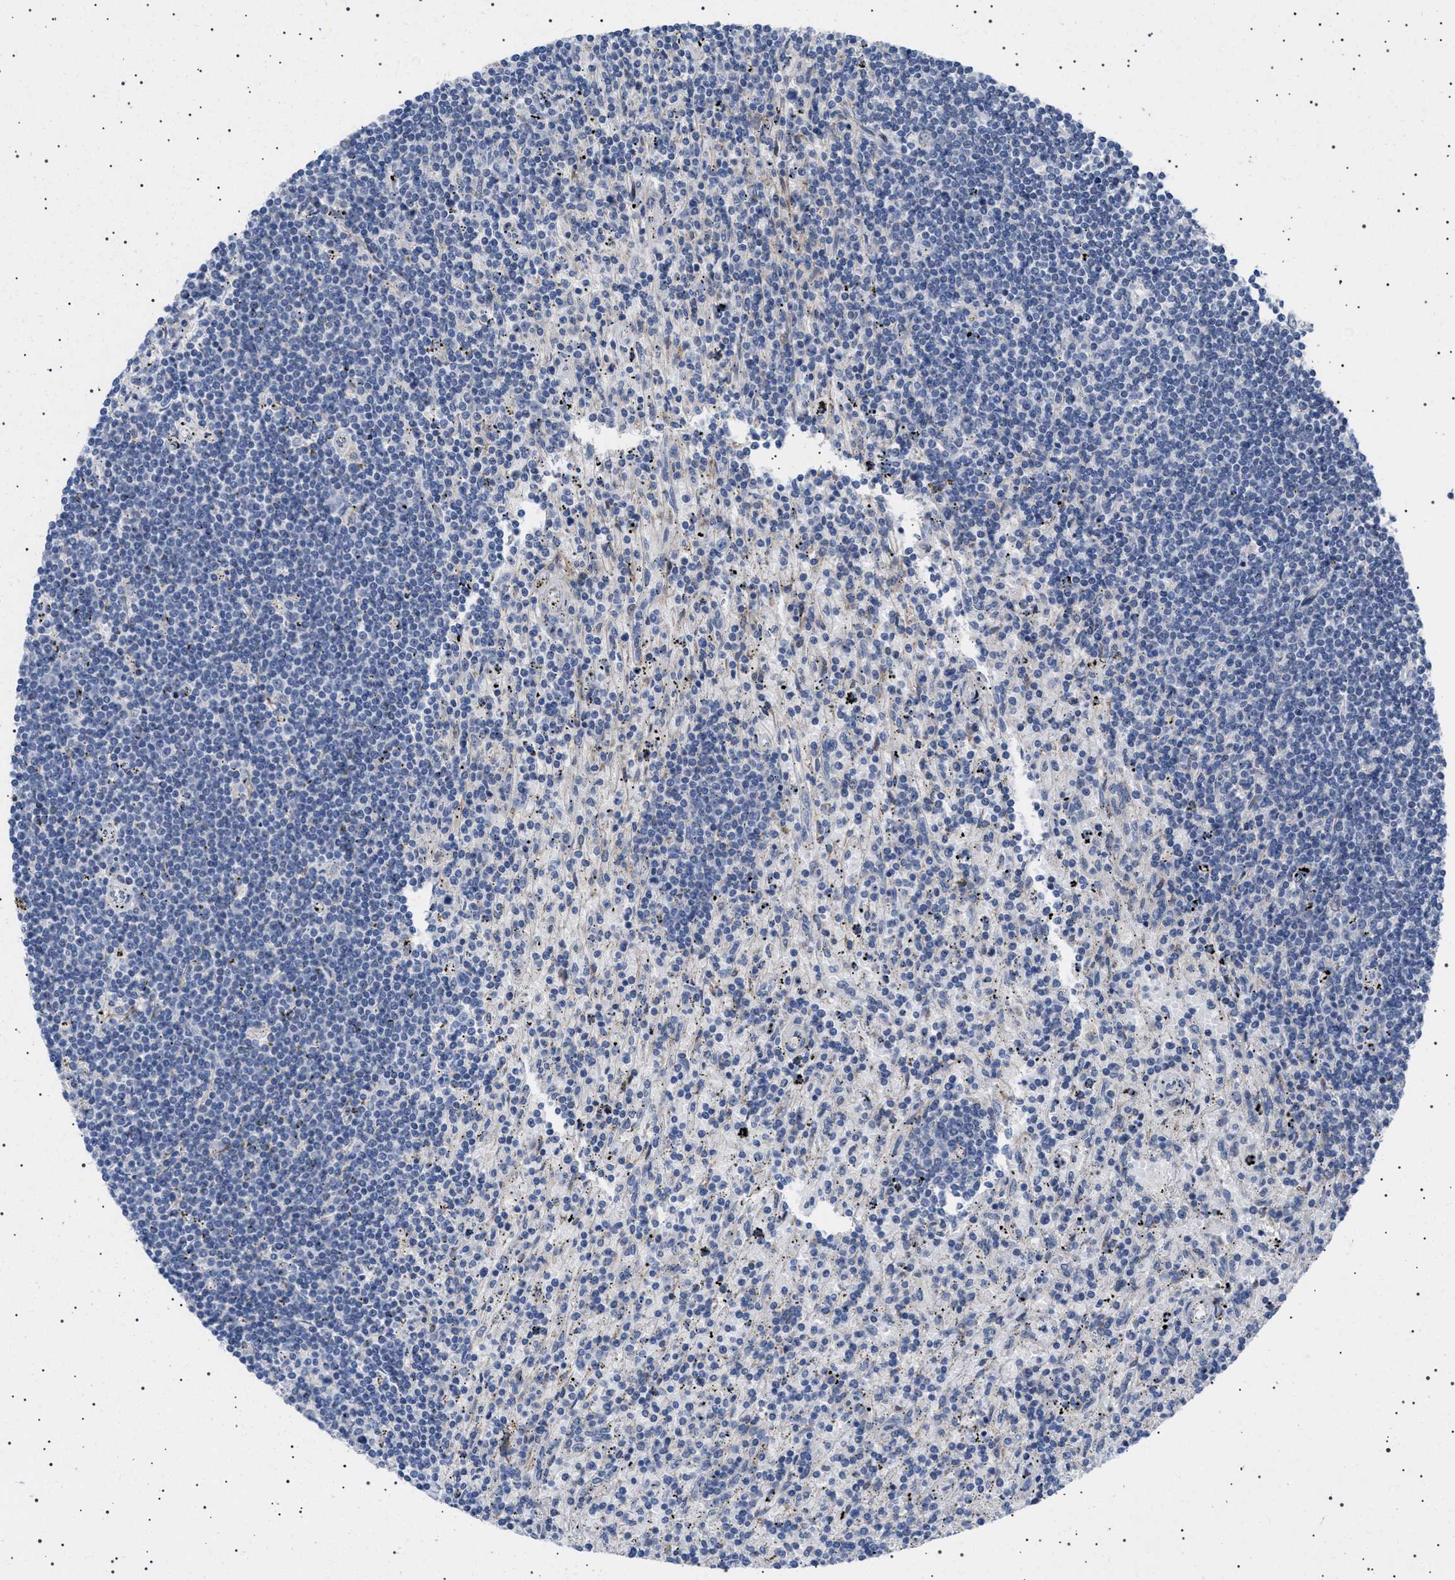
{"staining": {"intensity": "negative", "quantity": "none", "location": "none"}, "tissue": "lymphoma", "cell_type": "Tumor cells", "image_type": "cancer", "snomed": [{"axis": "morphology", "description": "Malignant lymphoma, non-Hodgkin's type, Low grade"}, {"axis": "topography", "description": "Spleen"}], "caption": "Histopathology image shows no significant protein staining in tumor cells of low-grade malignant lymphoma, non-Hodgkin's type. (IHC, brightfield microscopy, high magnification).", "gene": "HTR1A", "patient": {"sex": "male", "age": 76}}